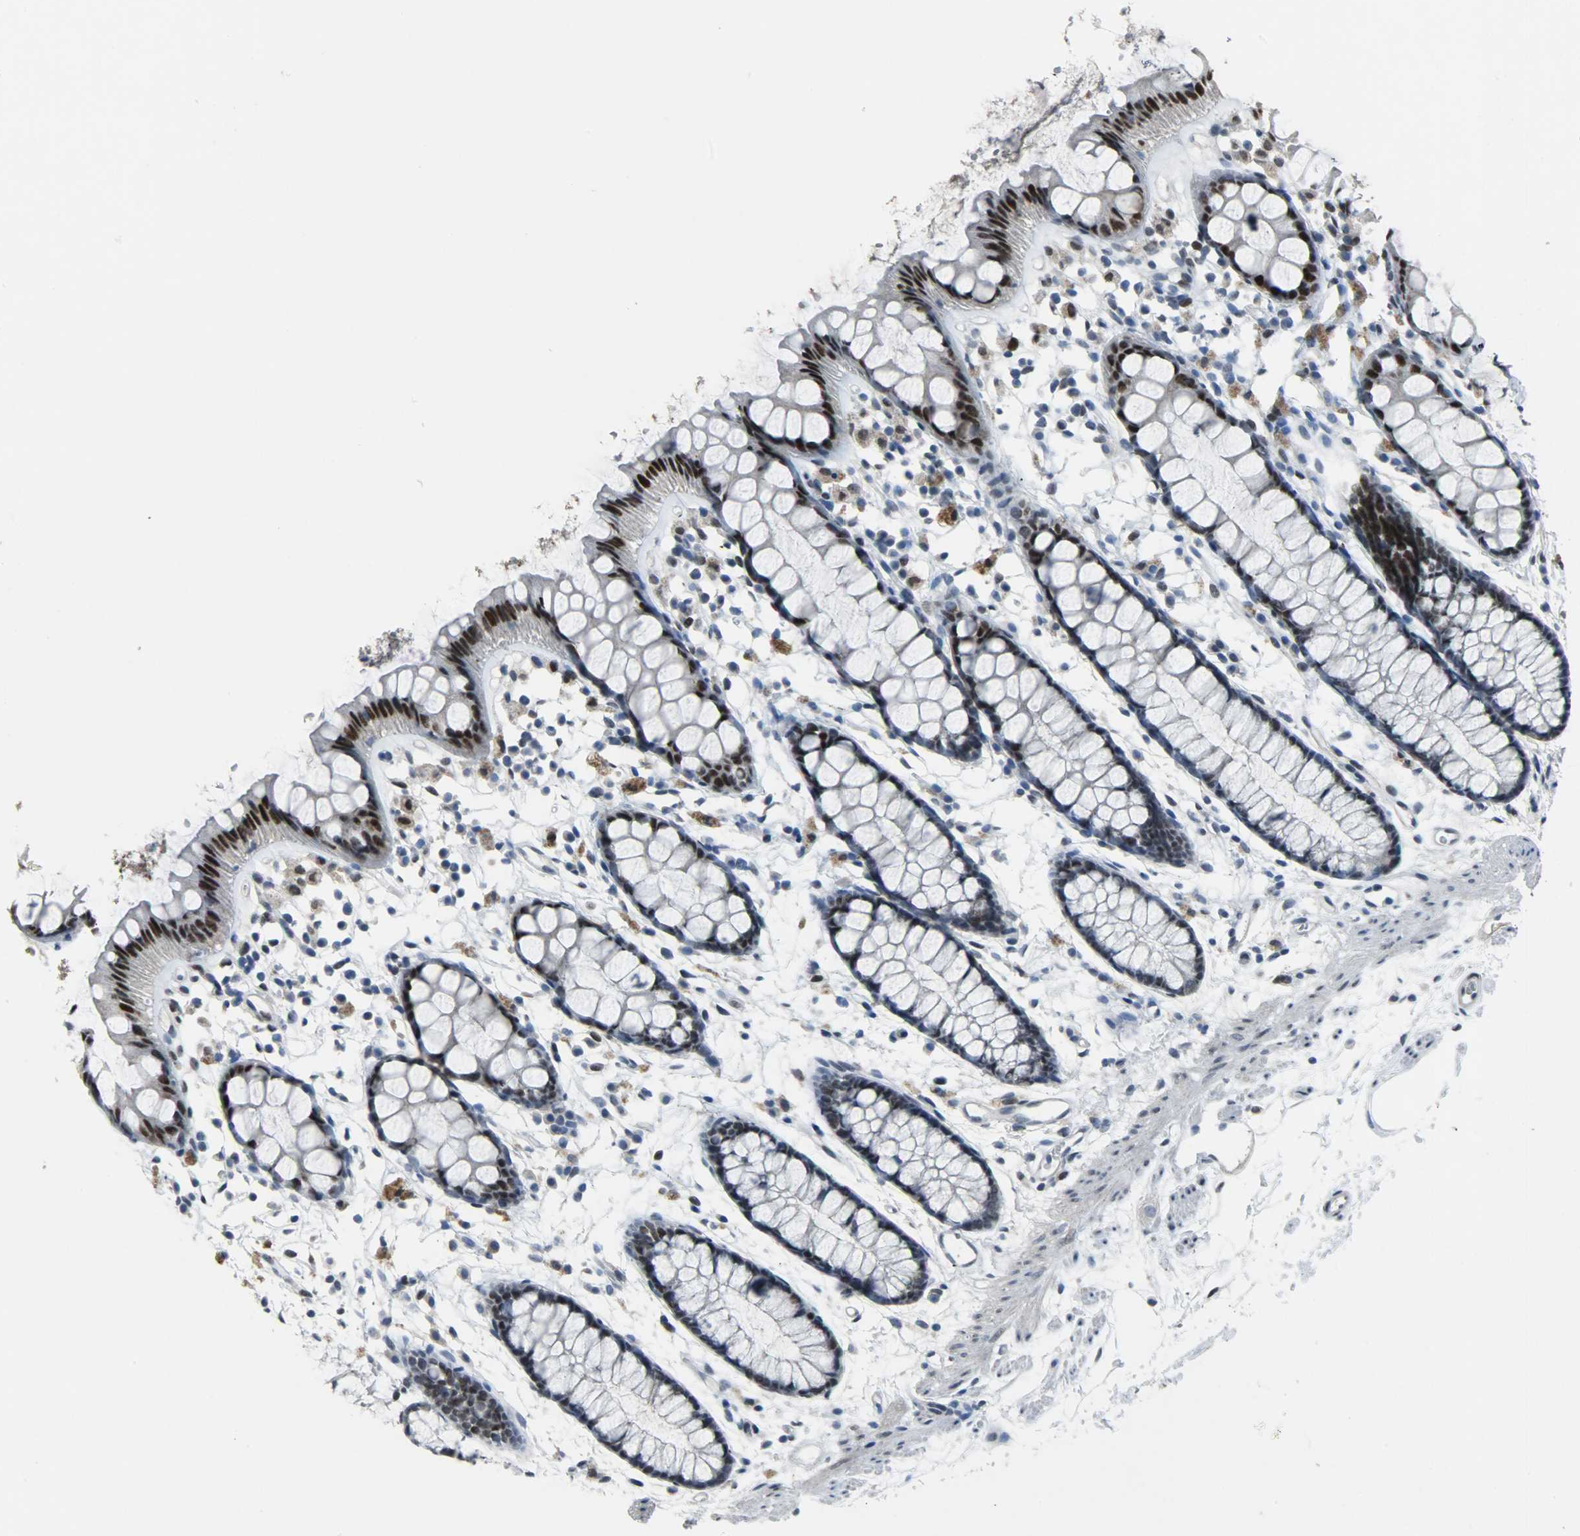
{"staining": {"intensity": "strong", "quantity": "25%-75%", "location": "nuclear"}, "tissue": "rectum", "cell_type": "Glandular cells", "image_type": "normal", "snomed": [{"axis": "morphology", "description": "Normal tissue, NOS"}, {"axis": "topography", "description": "Rectum"}], "caption": "A high amount of strong nuclear staining is seen in about 25%-75% of glandular cells in benign rectum.", "gene": "PPARG", "patient": {"sex": "female", "age": 66}}